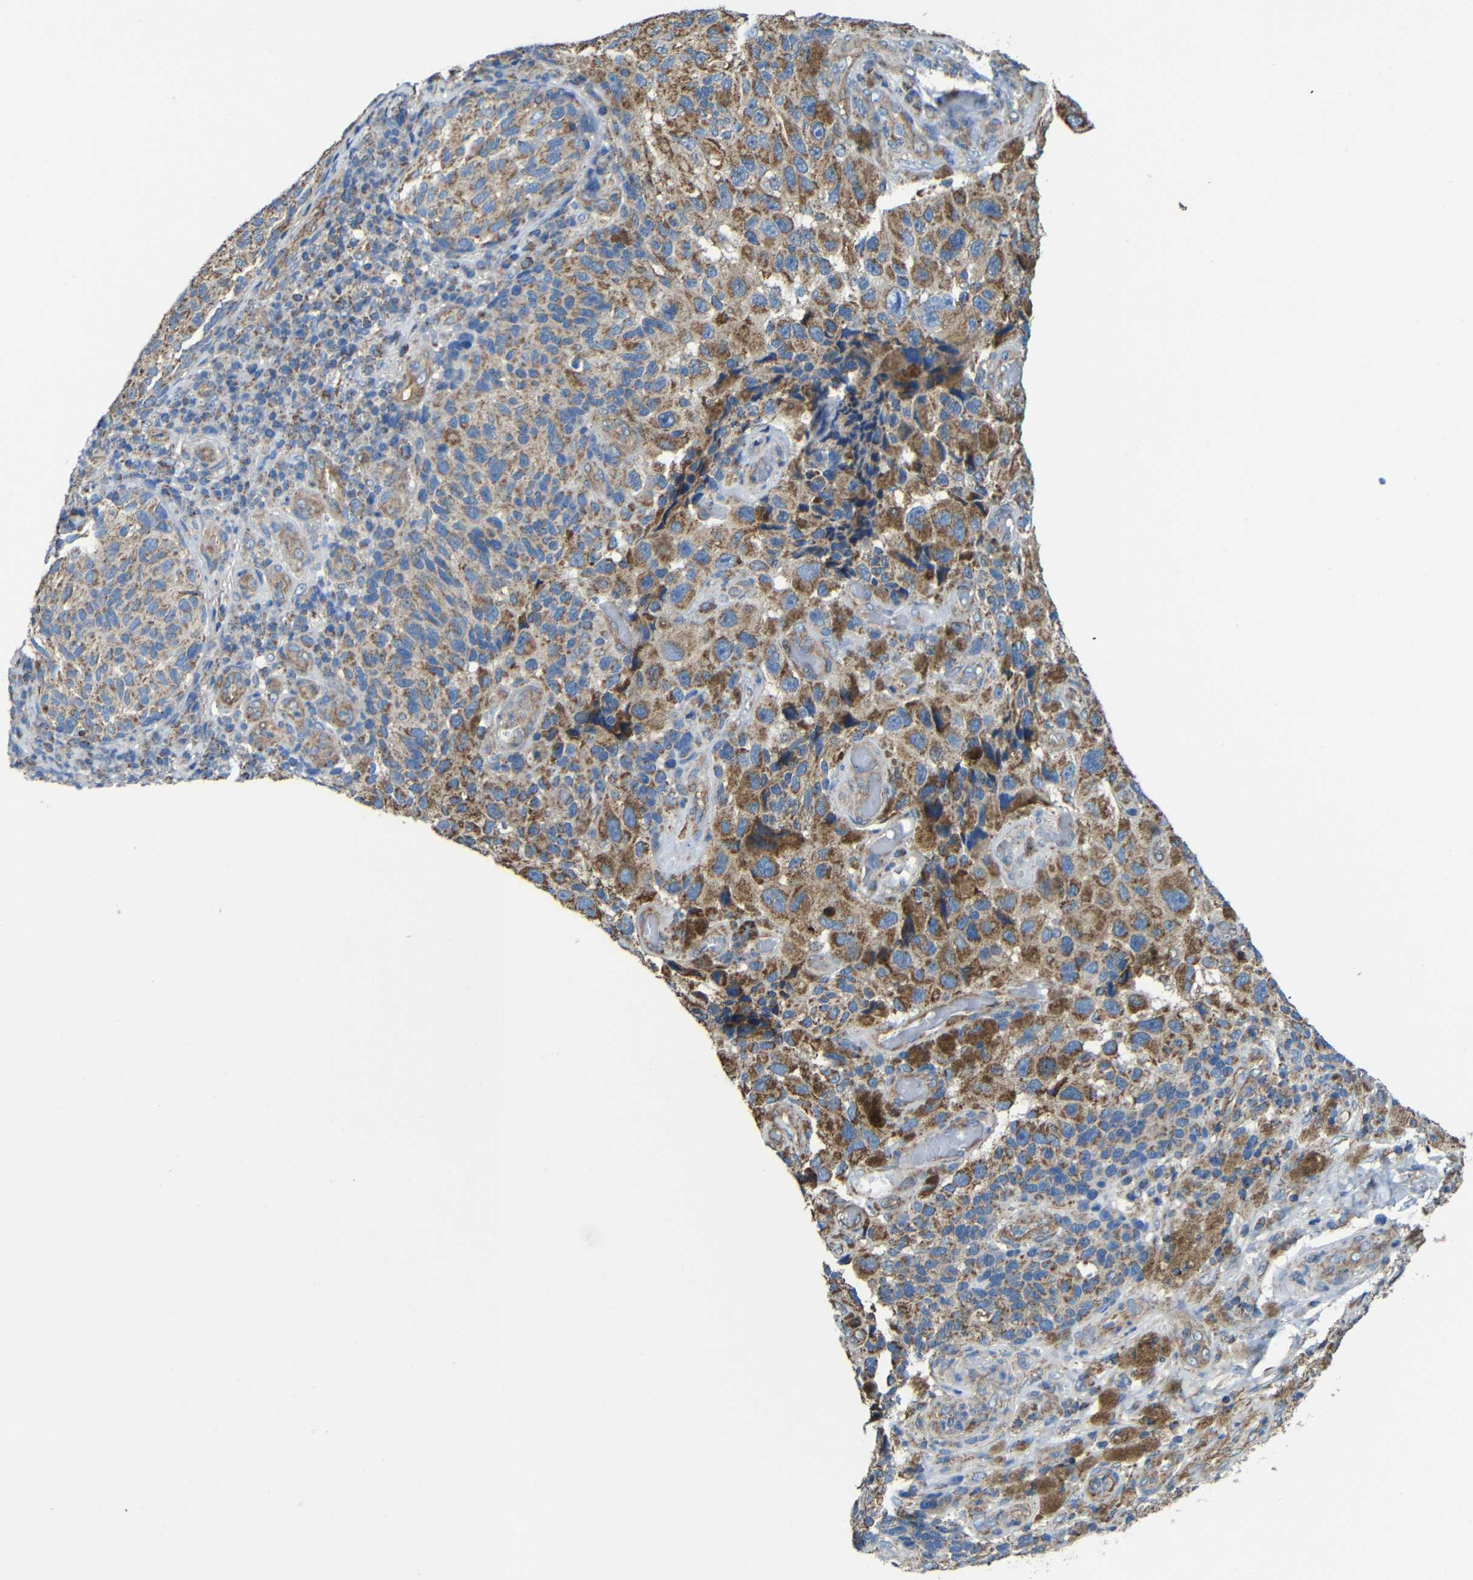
{"staining": {"intensity": "moderate", "quantity": ">75%", "location": "cytoplasmic/membranous"}, "tissue": "melanoma", "cell_type": "Tumor cells", "image_type": "cancer", "snomed": [{"axis": "morphology", "description": "Malignant melanoma, NOS"}, {"axis": "topography", "description": "Skin"}], "caption": "Malignant melanoma stained for a protein (brown) displays moderate cytoplasmic/membranous positive positivity in about >75% of tumor cells.", "gene": "INTS6L", "patient": {"sex": "female", "age": 73}}